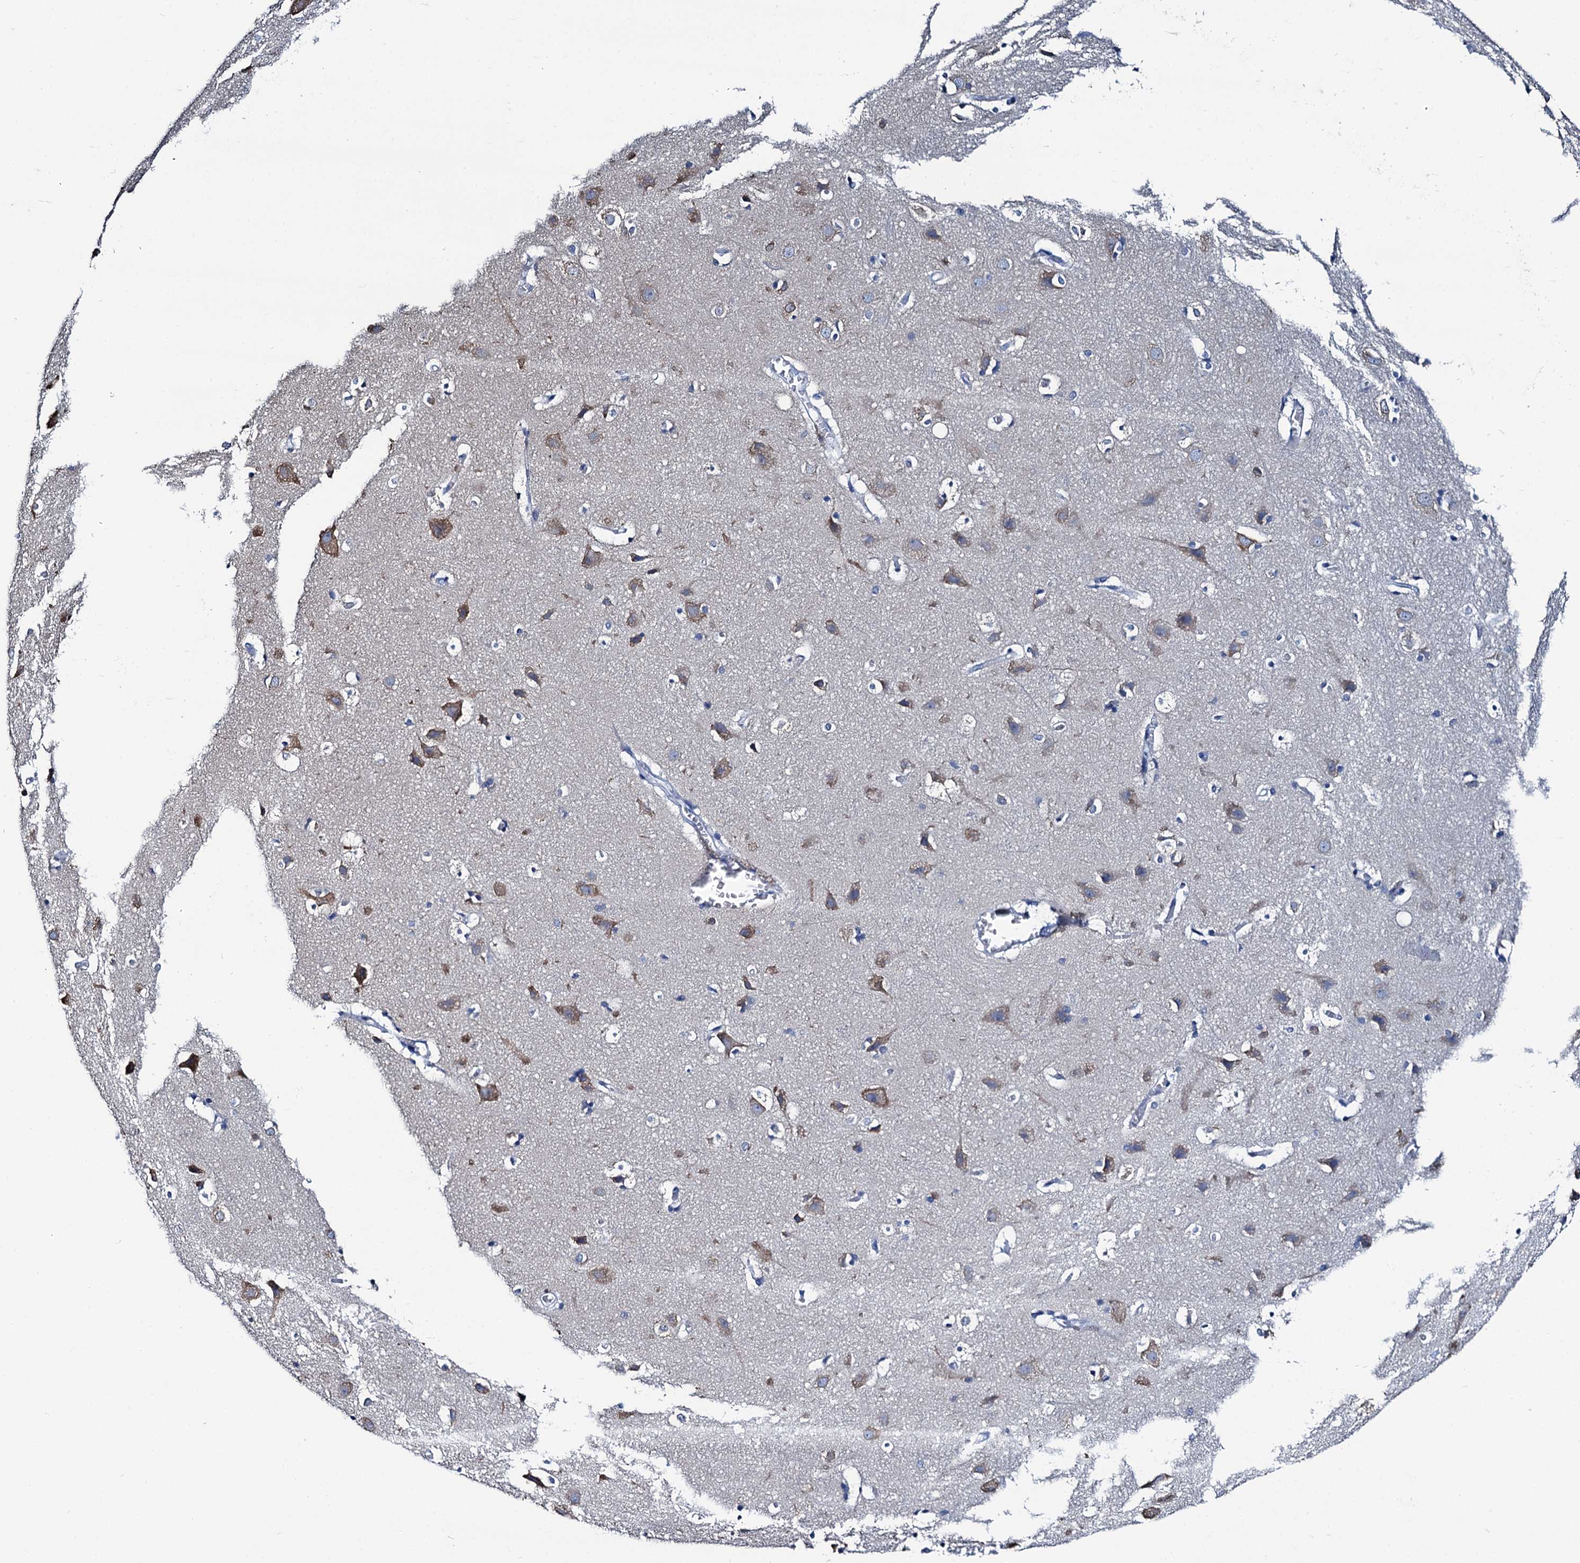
{"staining": {"intensity": "negative", "quantity": "none", "location": "none"}, "tissue": "cerebral cortex", "cell_type": "Endothelial cells", "image_type": "normal", "snomed": [{"axis": "morphology", "description": "Normal tissue, NOS"}, {"axis": "topography", "description": "Cerebral cortex"}], "caption": "DAB (3,3'-diaminobenzidine) immunohistochemical staining of normal cerebral cortex shows no significant positivity in endothelial cells.", "gene": "MIOX", "patient": {"sex": "male", "age": 54}}